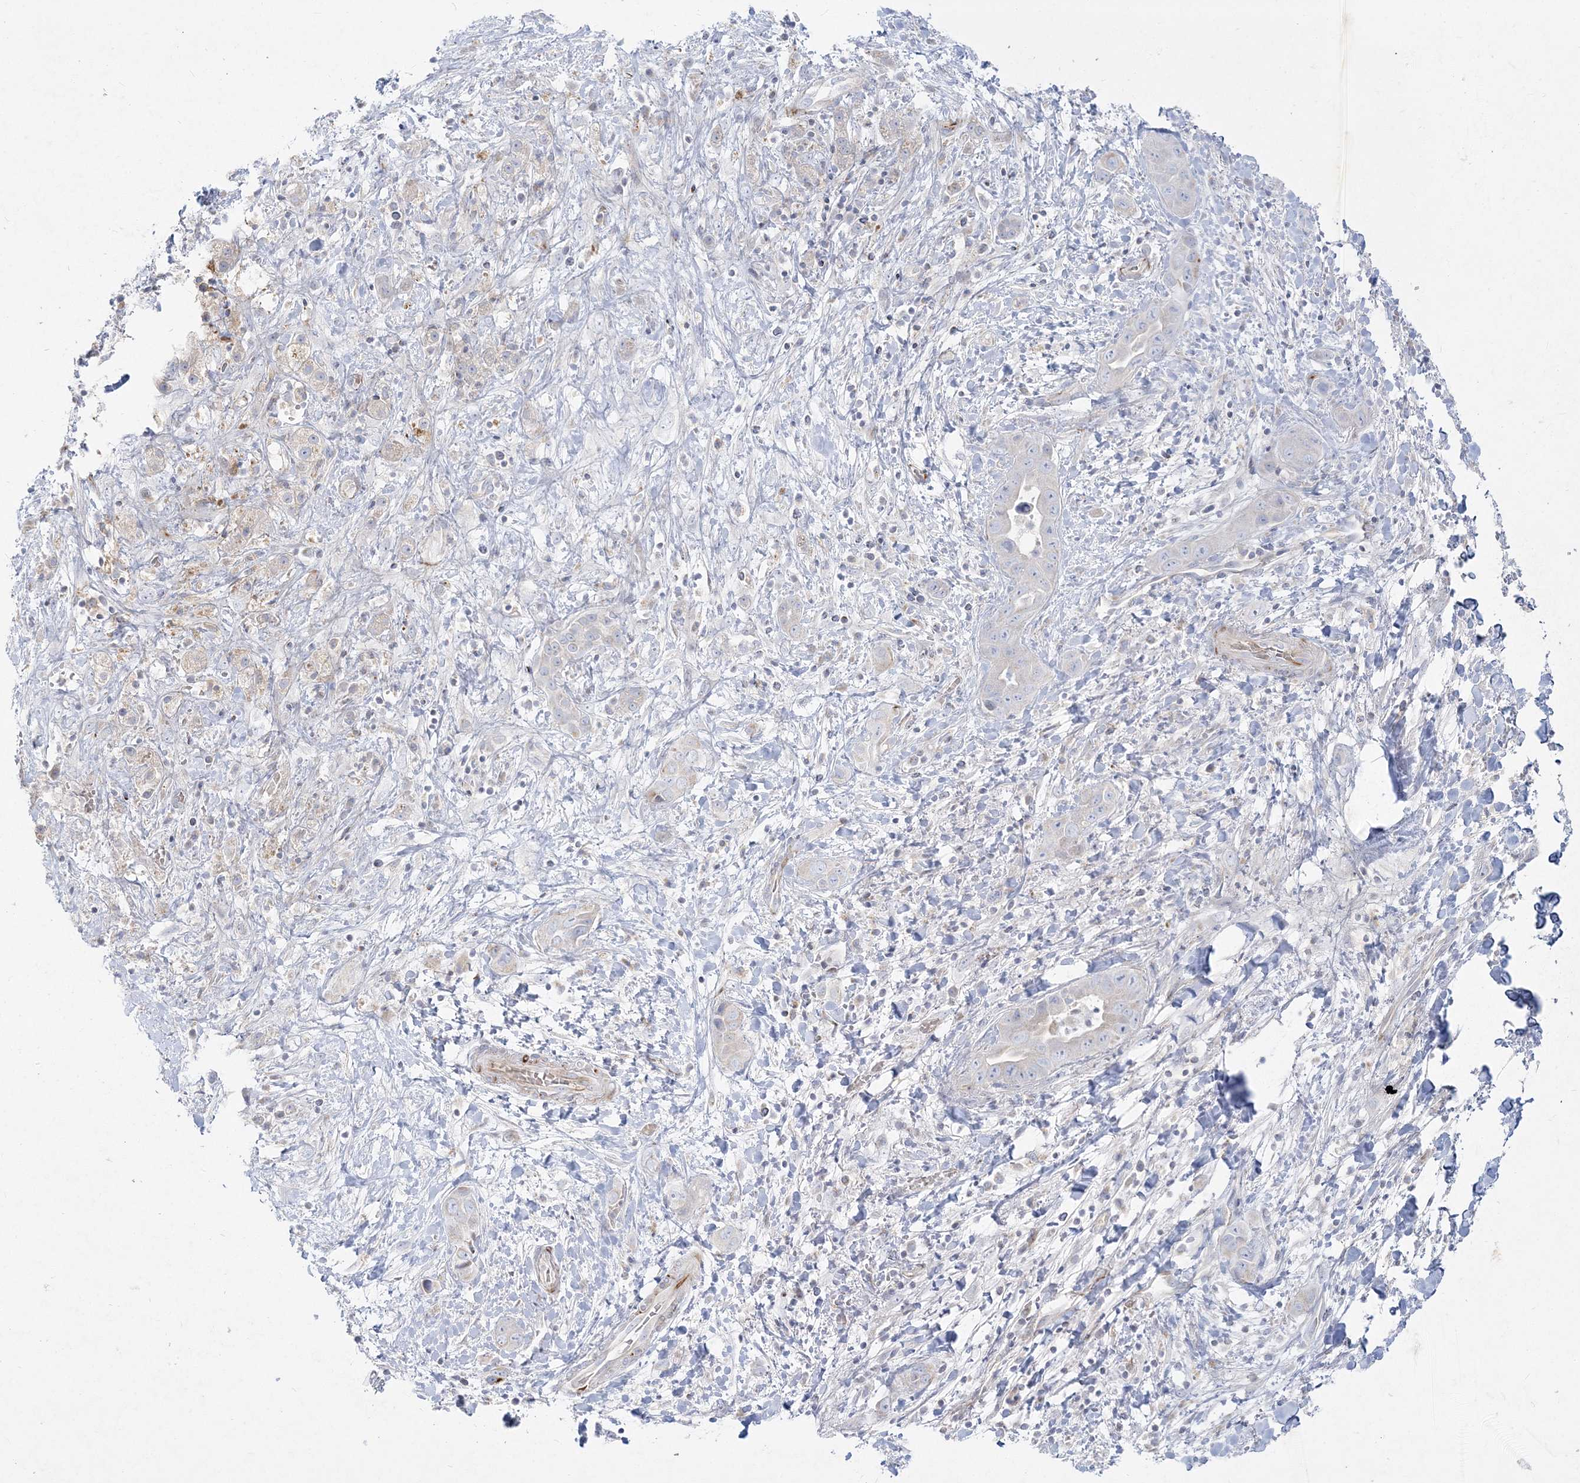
{"staining": {"intensity": "negative", "quantity": "none", "location": "none"}, "tissue": "liver cancer", "cell_type": "Tumor cells", "image_type": "cancer", "snomed": [{"axis": "morphology", "description": "Cholangiocarcinoma"}, {"axis": "topography", "description": "Liver"}], "caption": "Immunohistochemistry micrograph of neoplastic tissue: liver cancer (cholangiocarcinoma) stained with DAB demonstrates no significant protein staining in tumor cells.", "gene": "GPAT2", "patient": {"sex": "female", "age": 52}}